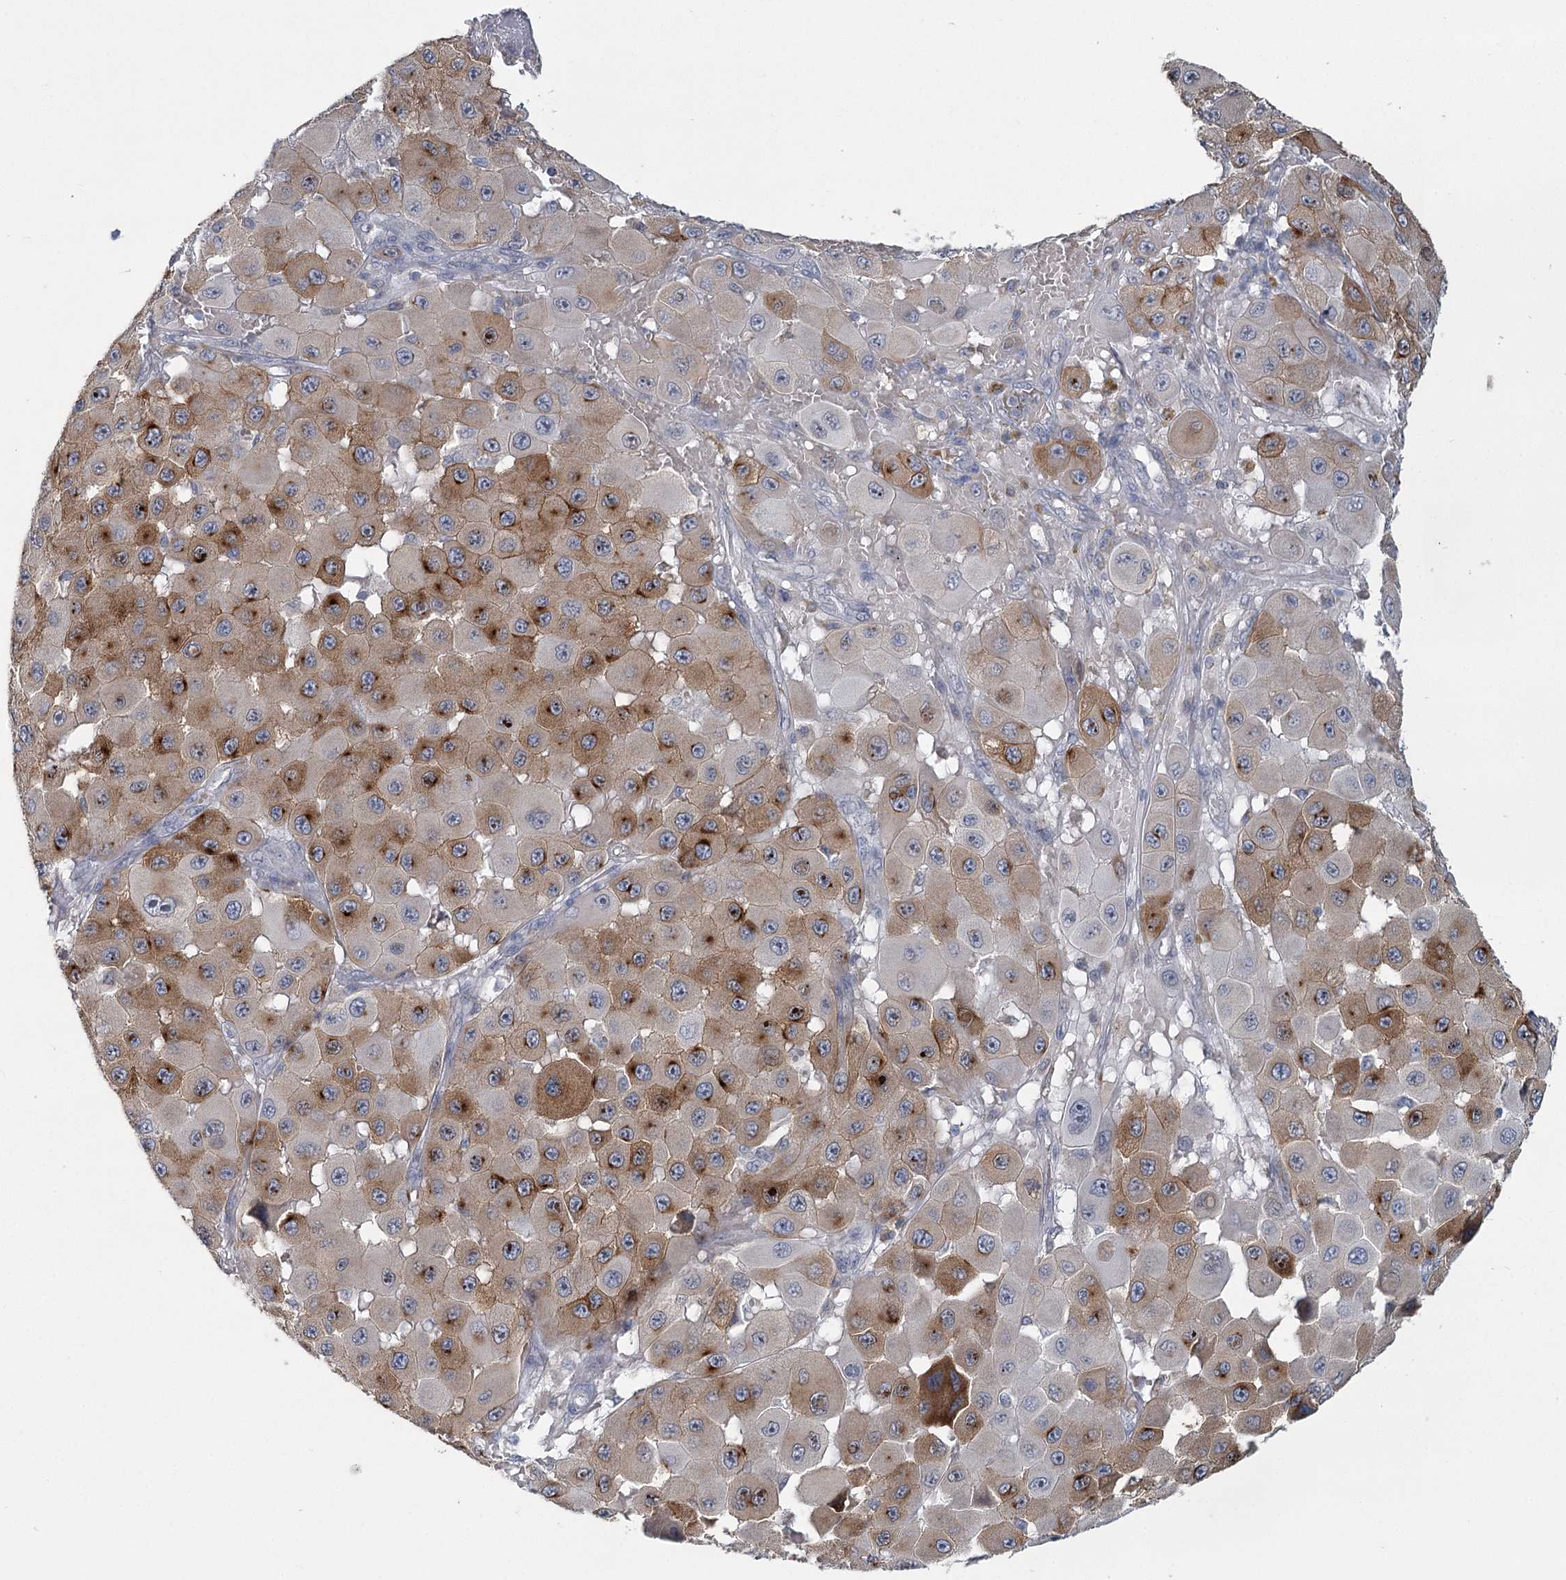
{"staining": {"intensity": "moderate", "quantity": "25%-75%", "location": "cytoplasmic/membranous"}, "tissue": "melanoma", "cell_type": "Tumor cells", "image_type": "cancer", "snomed": [{"axis": "morphology", "description": "Malignant melanoma, NOS"}, {"axis": "topography", "description": "Skin"}], "caption": "Tumor cells show moderate cytoplasmic/membranous expression in about 25%-75% of cells in malignant melanoma.", "gene": "SLC9A3", "patient": {"sex": "female", "age": 81}}